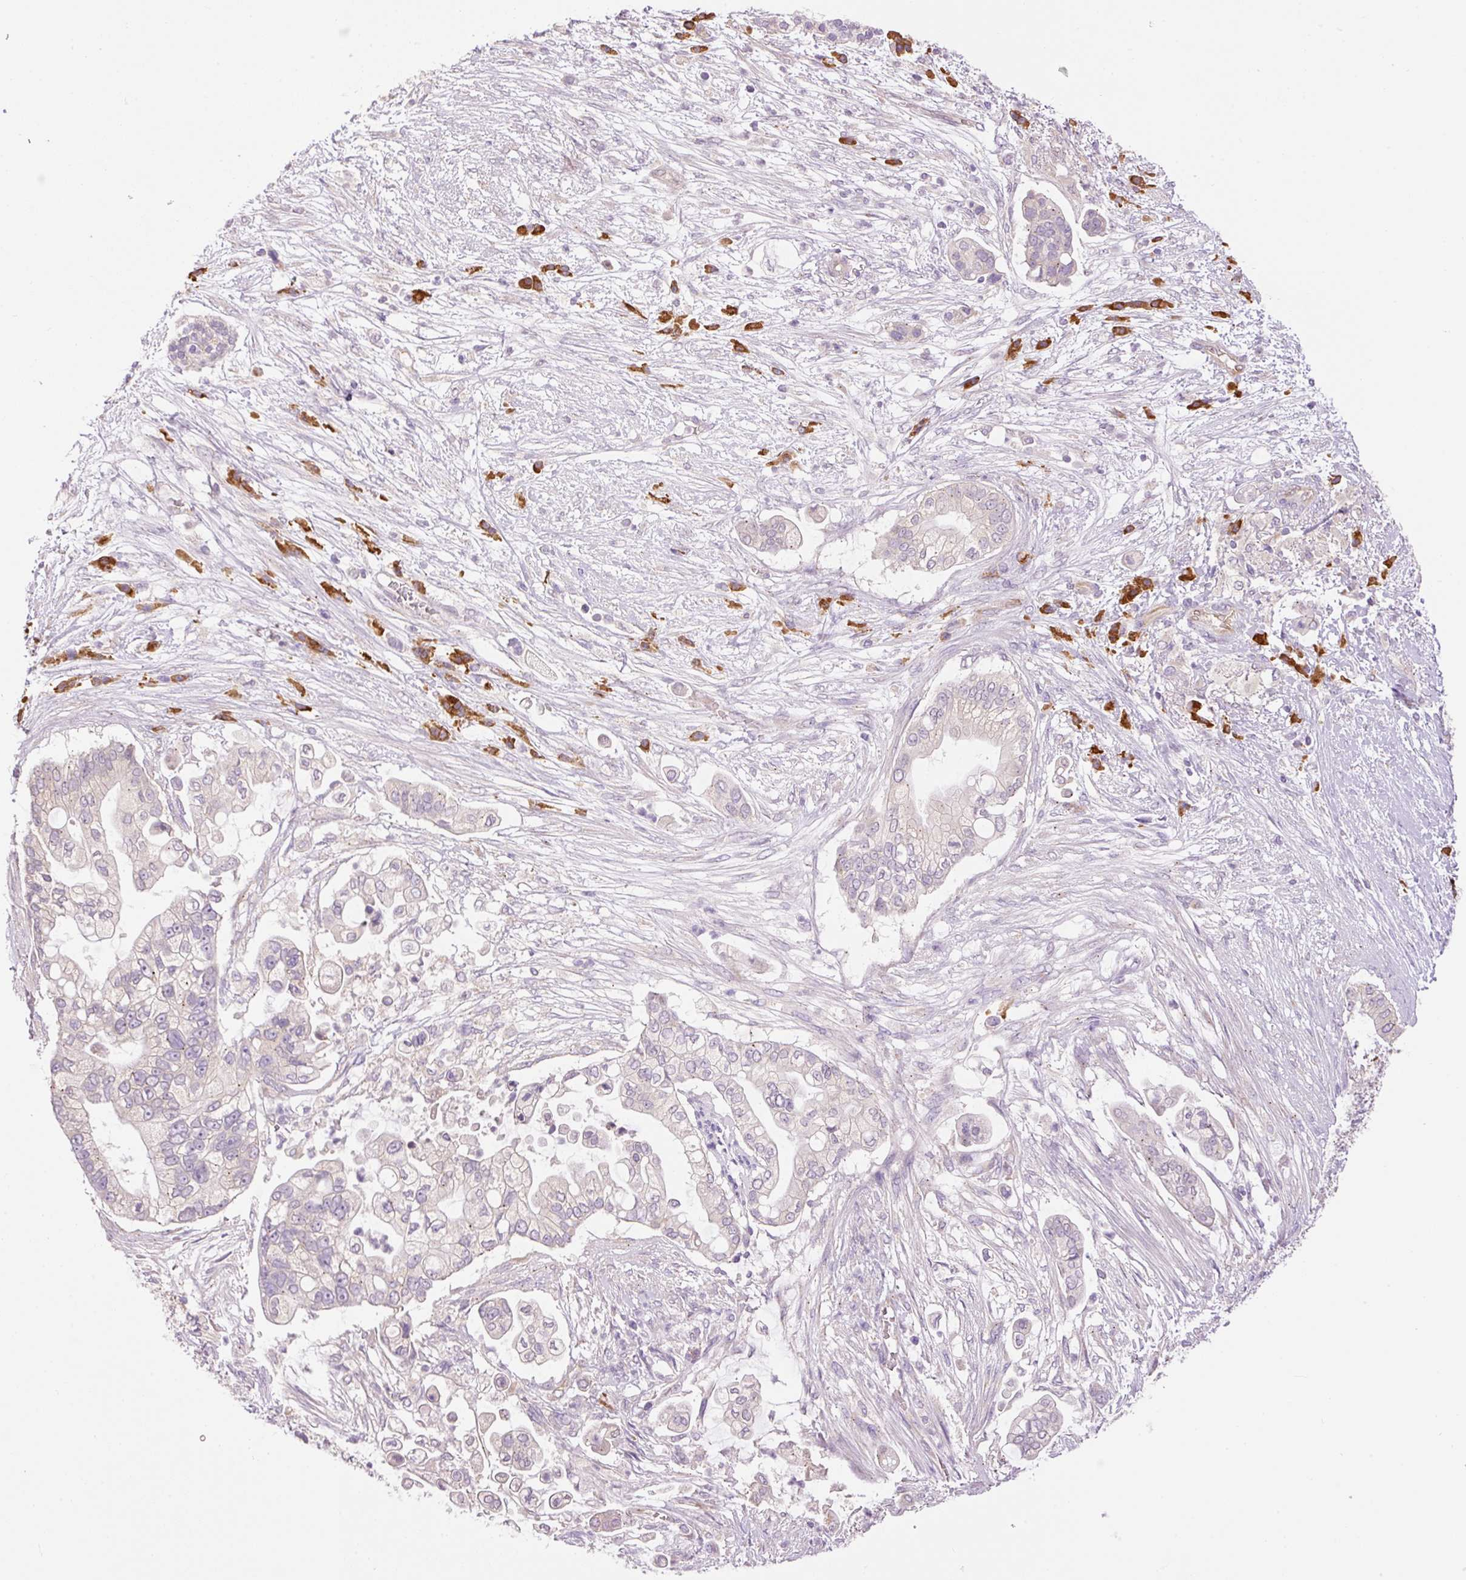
{"staining": {"intensity": "negative", "quantity": "none", "location": "none"}, "tissue": "pancreatic cancer", "cell_type": "Tumor cells", "image_type": "cancer", "snomed": [{"axis": "morphology", "description": "Adenocarcinoma, NOS"}, {"axis": "topography", "description": "Pancreas"}], "caption": "Tumor cells are negative for brown protein staining in pancreatic cancer (adenocarcinoma).", "gene": "PNPLA5", "patient": {"sex": "female", "age": 69}}